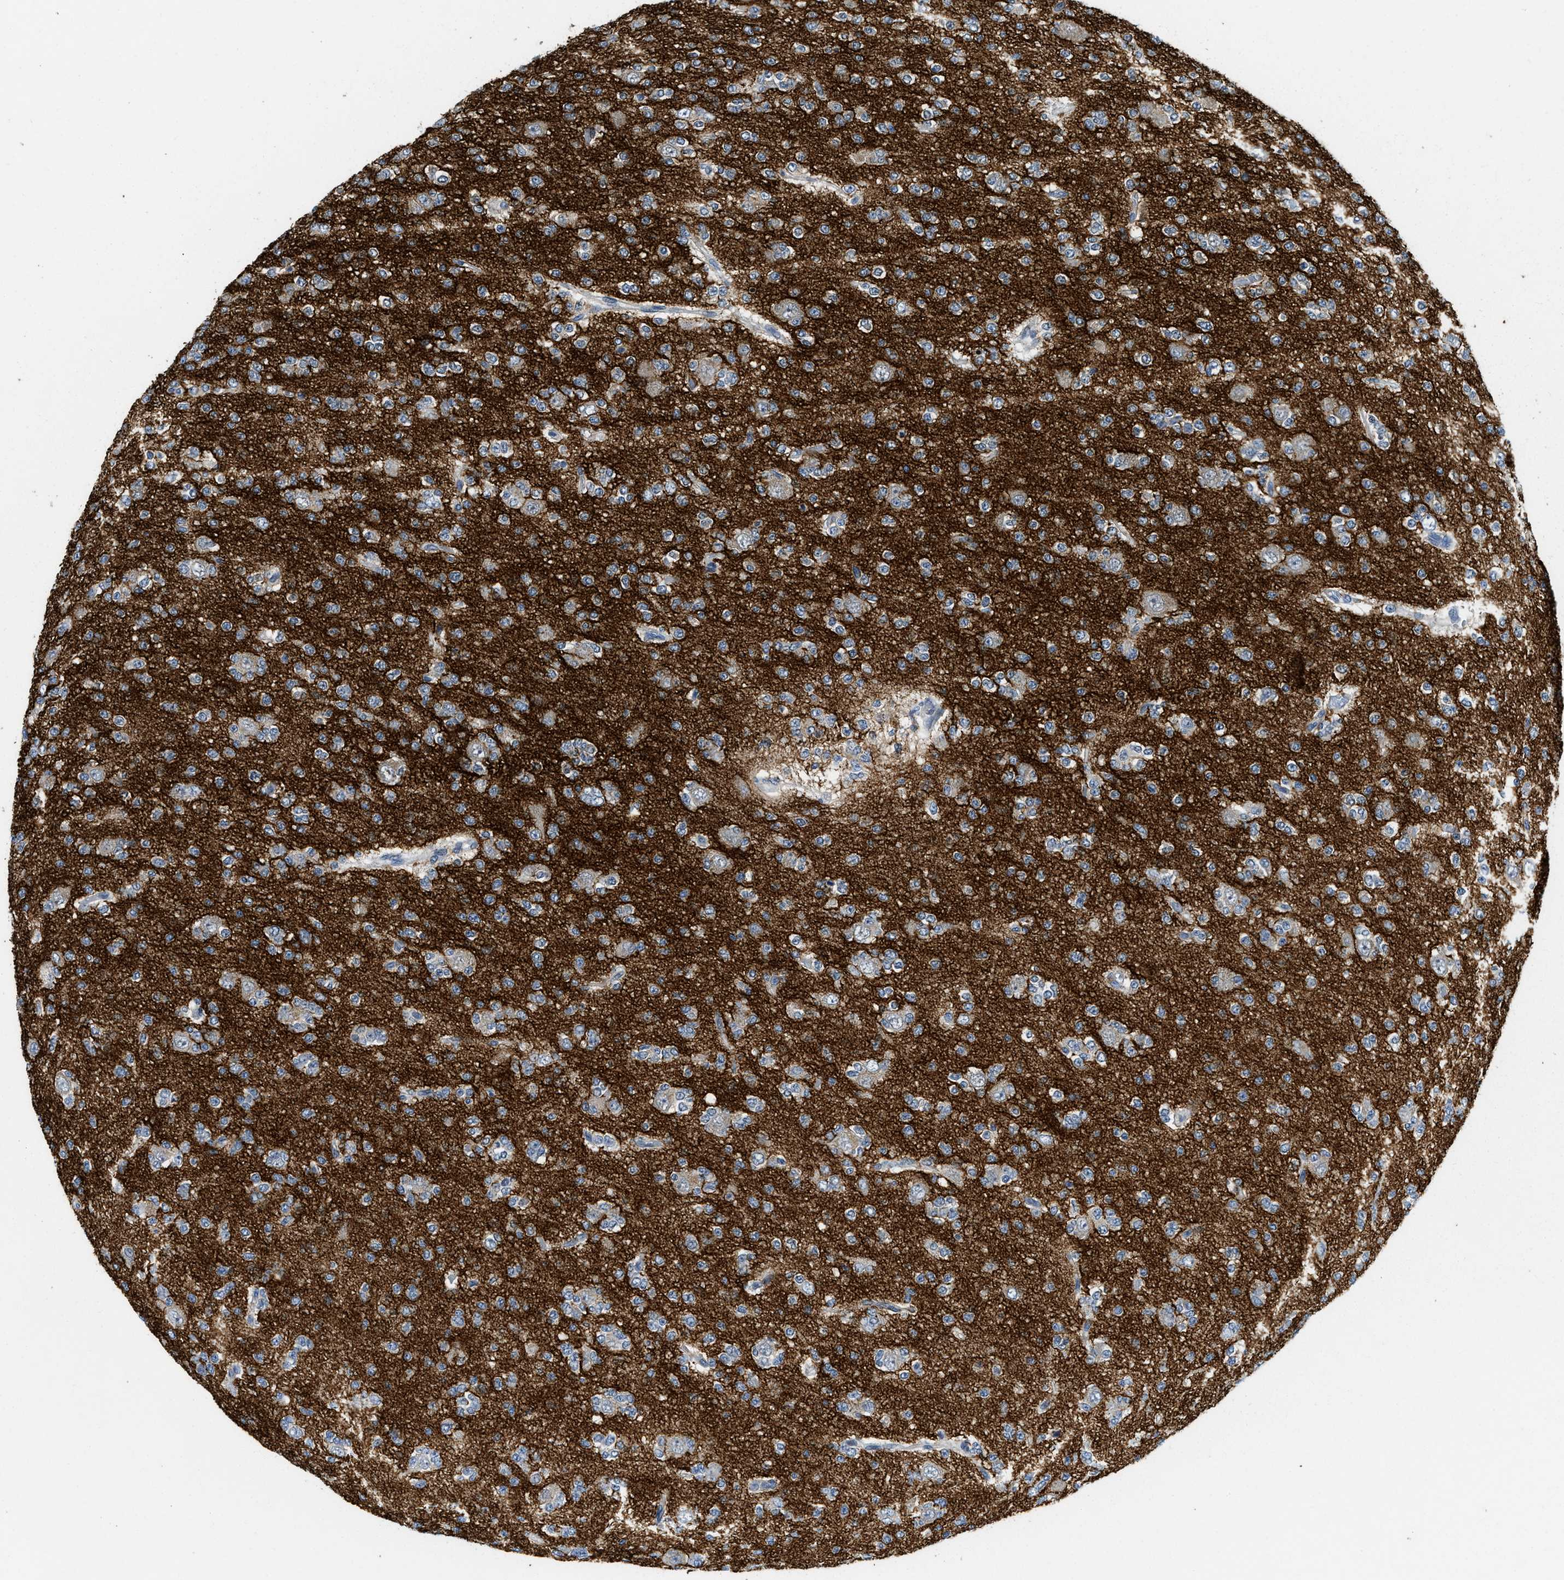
{"staining": {"intensity": "weak", "quantity": "25%-75%", "location": "cytoplasmic/membranous"}, "tissue": "glioma", "cell_type": "Tumor cells", "image_type": "cancer", "snomed": [{"axis": "morphology", "description": "Glioma, malignant, Low grade"}, {"axis": "topography", "description": "Brain"}], "caption": "Protein staining by IHC shows weak cytoplasmic/membranous expression in approximately 25%-75% of tumor cells in glioma.", "gene": "IKBKE", "patient": {"sex": "male", "age": 38}}